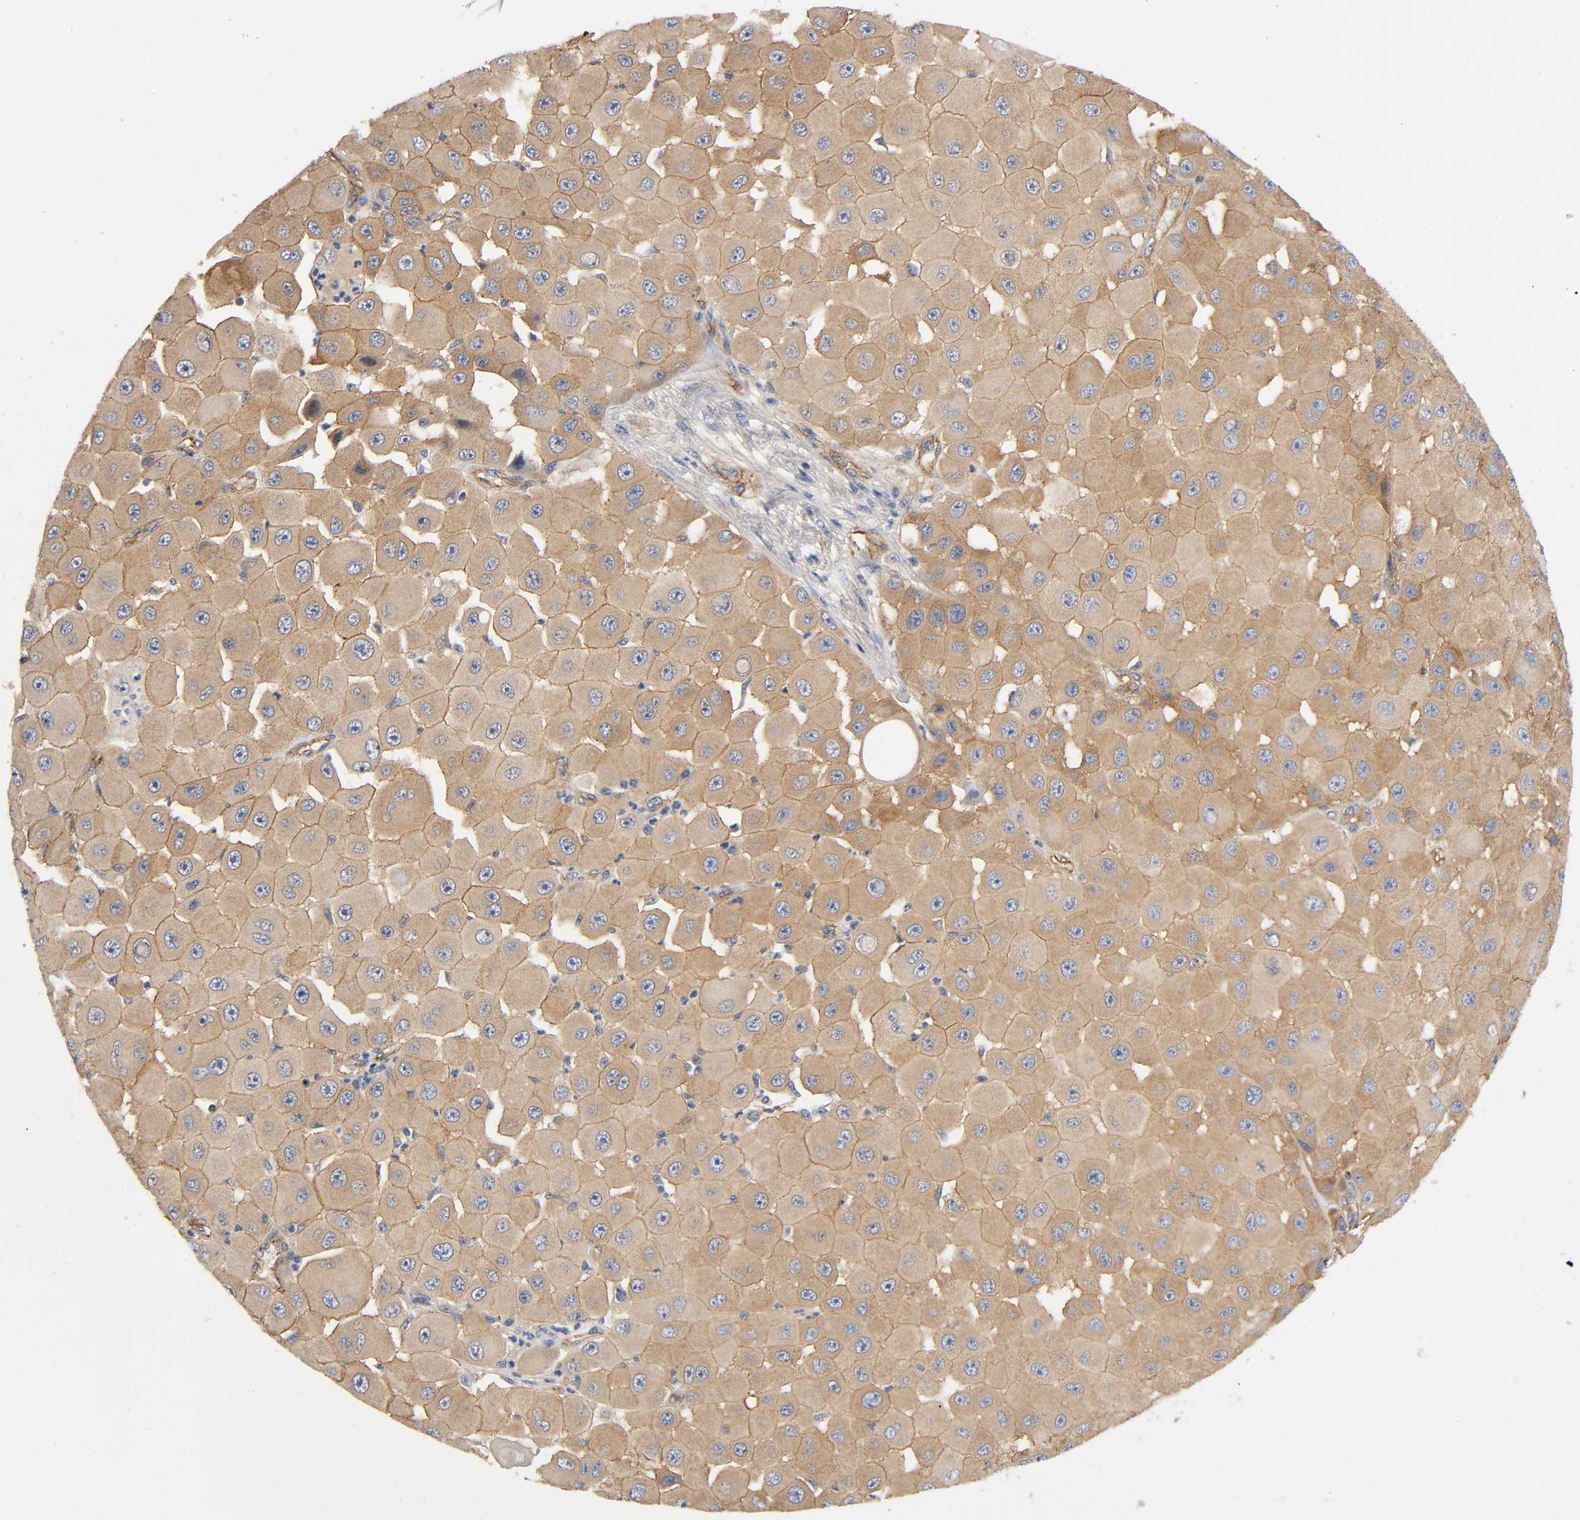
{"staining": {"intensity": "weak", "quantity": ">75%", "location": "cytoplasmic/membranous"}, "tissue": "melanoma", "cell_type": "Tumor cells", "image_type": "cancer", "snomed": [{"axis": "morphology", "description": "Malignant melanoma, NOS"}, {"axis": "topography", "description": "Skin"}], "caption": "IHC staining of melanoma, which exhibits low levels of weak cytoplasmic/membranous staining in approximately >75% of tumor cells indicating weak cytoplasmic/membranous protein positivity. The staining was performed using DAB (3,3'-diaminobenzidine) (brown) for protein detection and nuclei were counterstained in hematoxylin (blue).", "gene": "MARS1", "patient": {"sex": "female", "age": 81}}